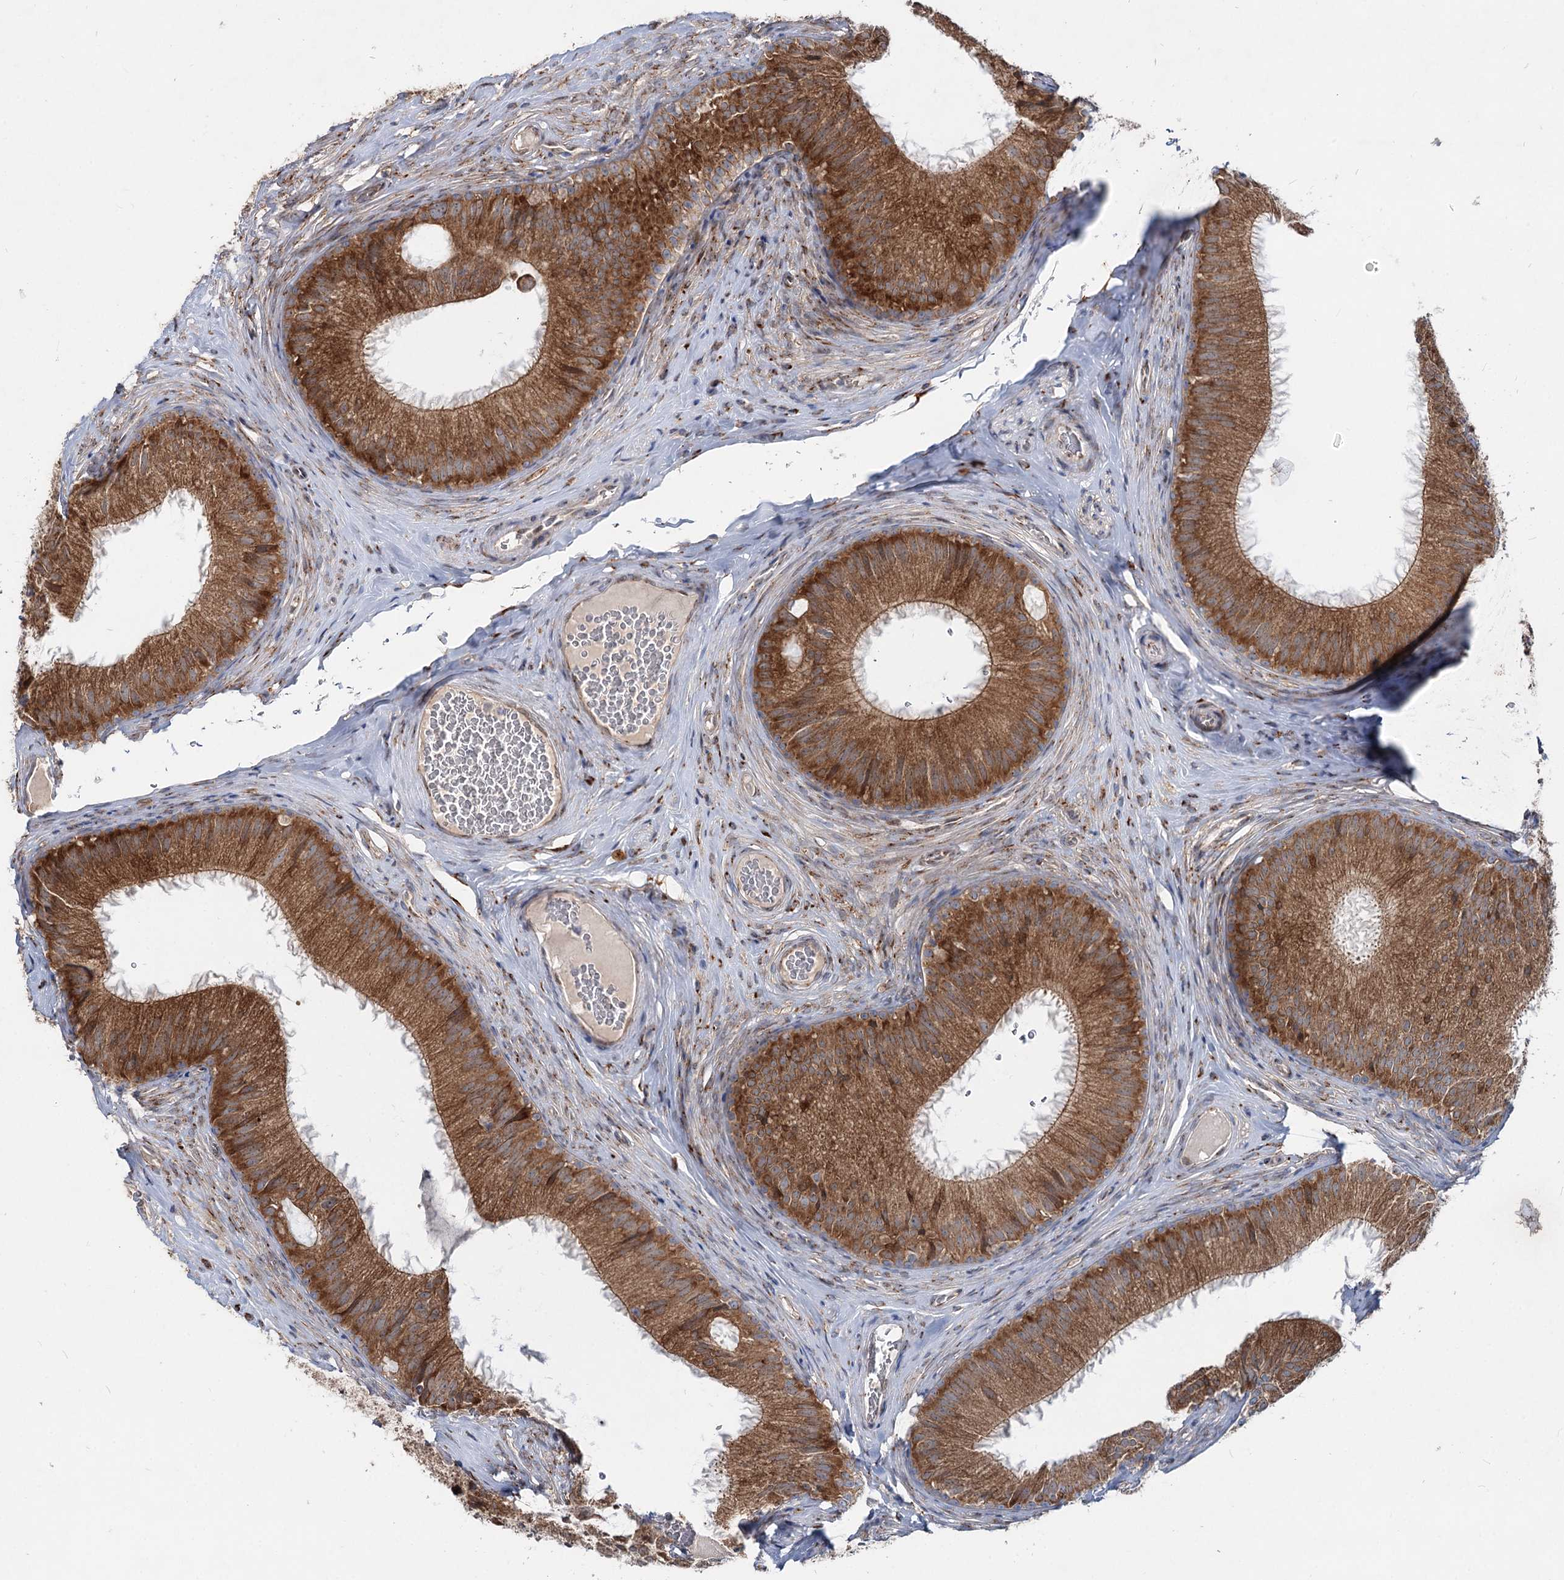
{"staining": {"intensity": "strong", "quantity": ">75%", "location": "cytoplasmic/membranous"}, "tissue": "epididymis", "cell_type": "Glandular cells", "image_type": "normal", "snomed": [{"axis": "morphology", "description": "Normal tissue, NOS"}, {"axis": "topography", "description": "Epididymis"}], "caption": "Strong cytoplasmic/membranous positivity is appreciated in approximately >75% of glandular cells in normal epididymis. The staining is performed using DAB brown chromogen to label protein expression. The nuclei are counter-stained blue using hematoxylin.", "gene": "SPART", "patient": {"sex": "male", "age": 34}}